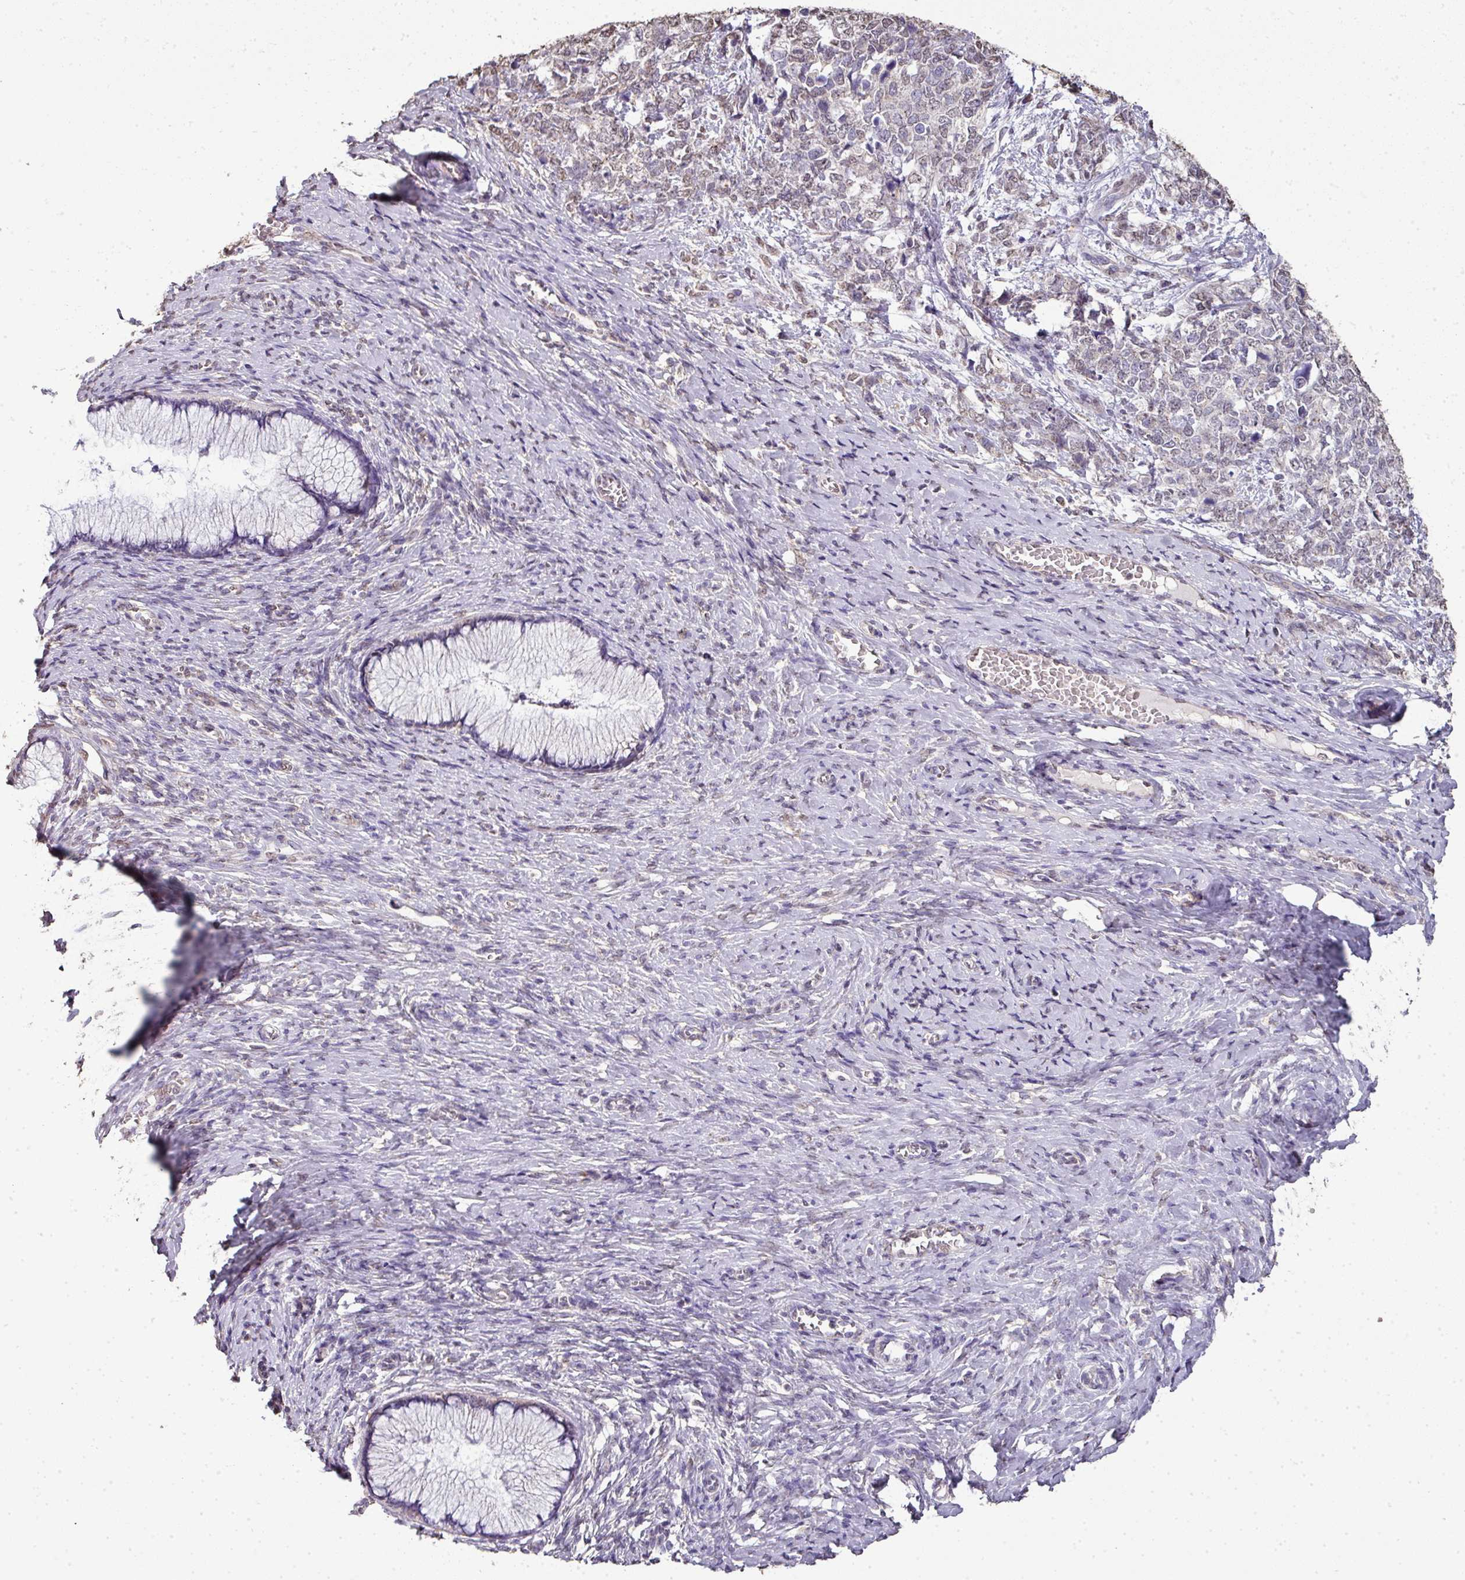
{"staining": {"intensity": "weak", "quantity": "<25%", "location": "nuclear"}, "tissue": "cervical cancer", "cell_type": "Tumor cells", "image_type": "cancer", "snomed": [{"axis": "morphology", "description": "Squamous cell carcinoma, NOS"}, {"axis": "topography", "description": "Cervix"}], "caption": "Cervical squamous cell carcinoma stained for a protein using immunohistochemistry displays no staining tumor cells.", "gene": "JPH2", "patient": {"sex": "female", "age": 63}}